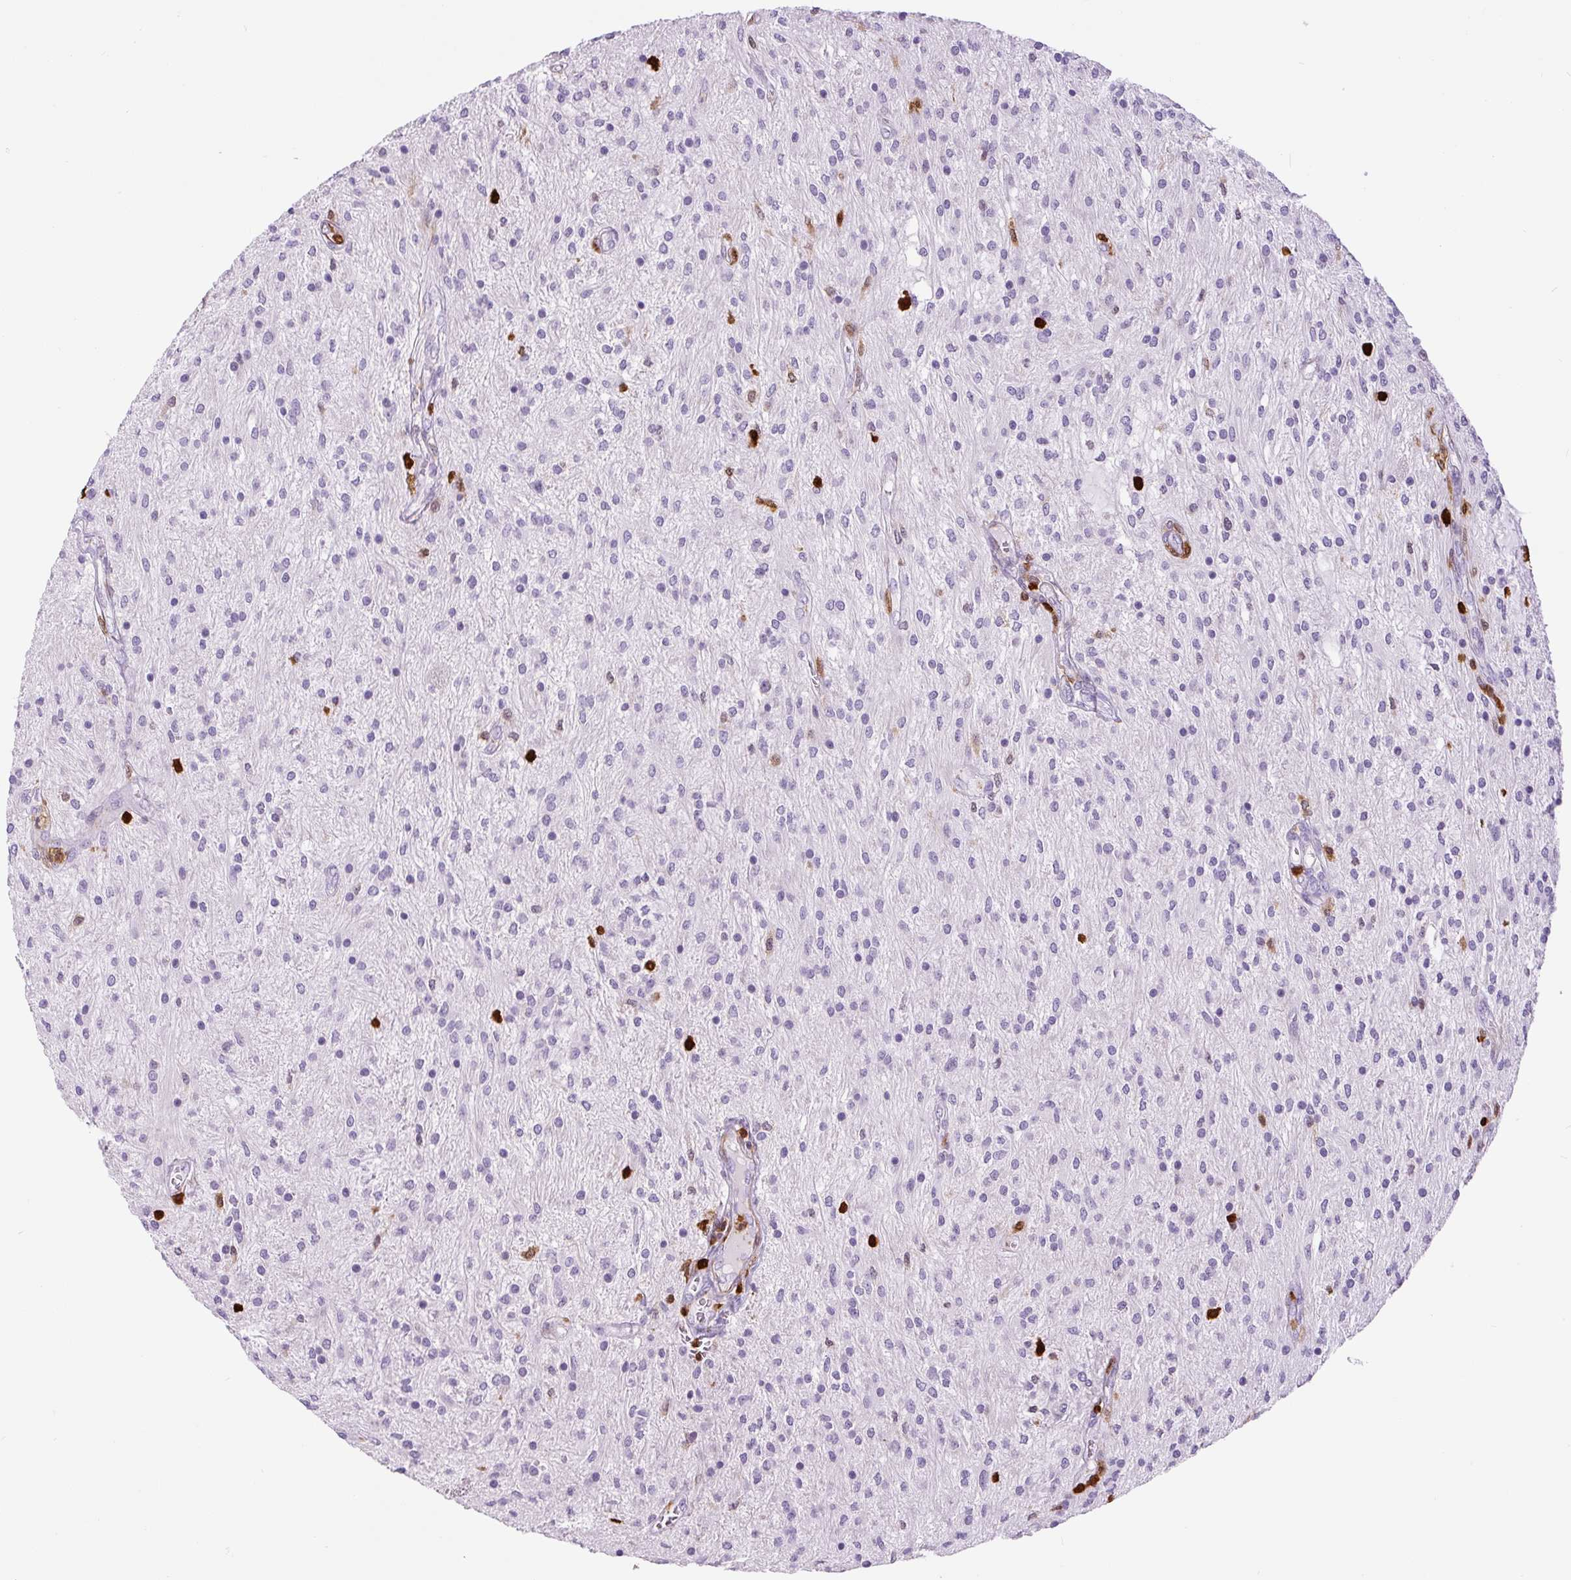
{"staining": {"intensity": "negative", "quantity": "none", "location": "none"}, "tissue": "glioma", "cell_type": "Tumor cells", "image_type": "cancer", "snomed": [{"axis": "morphology", "description": "Glioma, malignant, Low grade"}, {"axis": "topography", "description": "Cerebellum"}], "caption": "Glioma was stained to show a protein in brown. There is no significant staining in tumor cells. (DAB (3,3'-diaminobenzidine) IHC visualized using brightfield microscopy, high magnification).", "gene": "S100A4", "patient": {"sex": "female", "age": 14}}